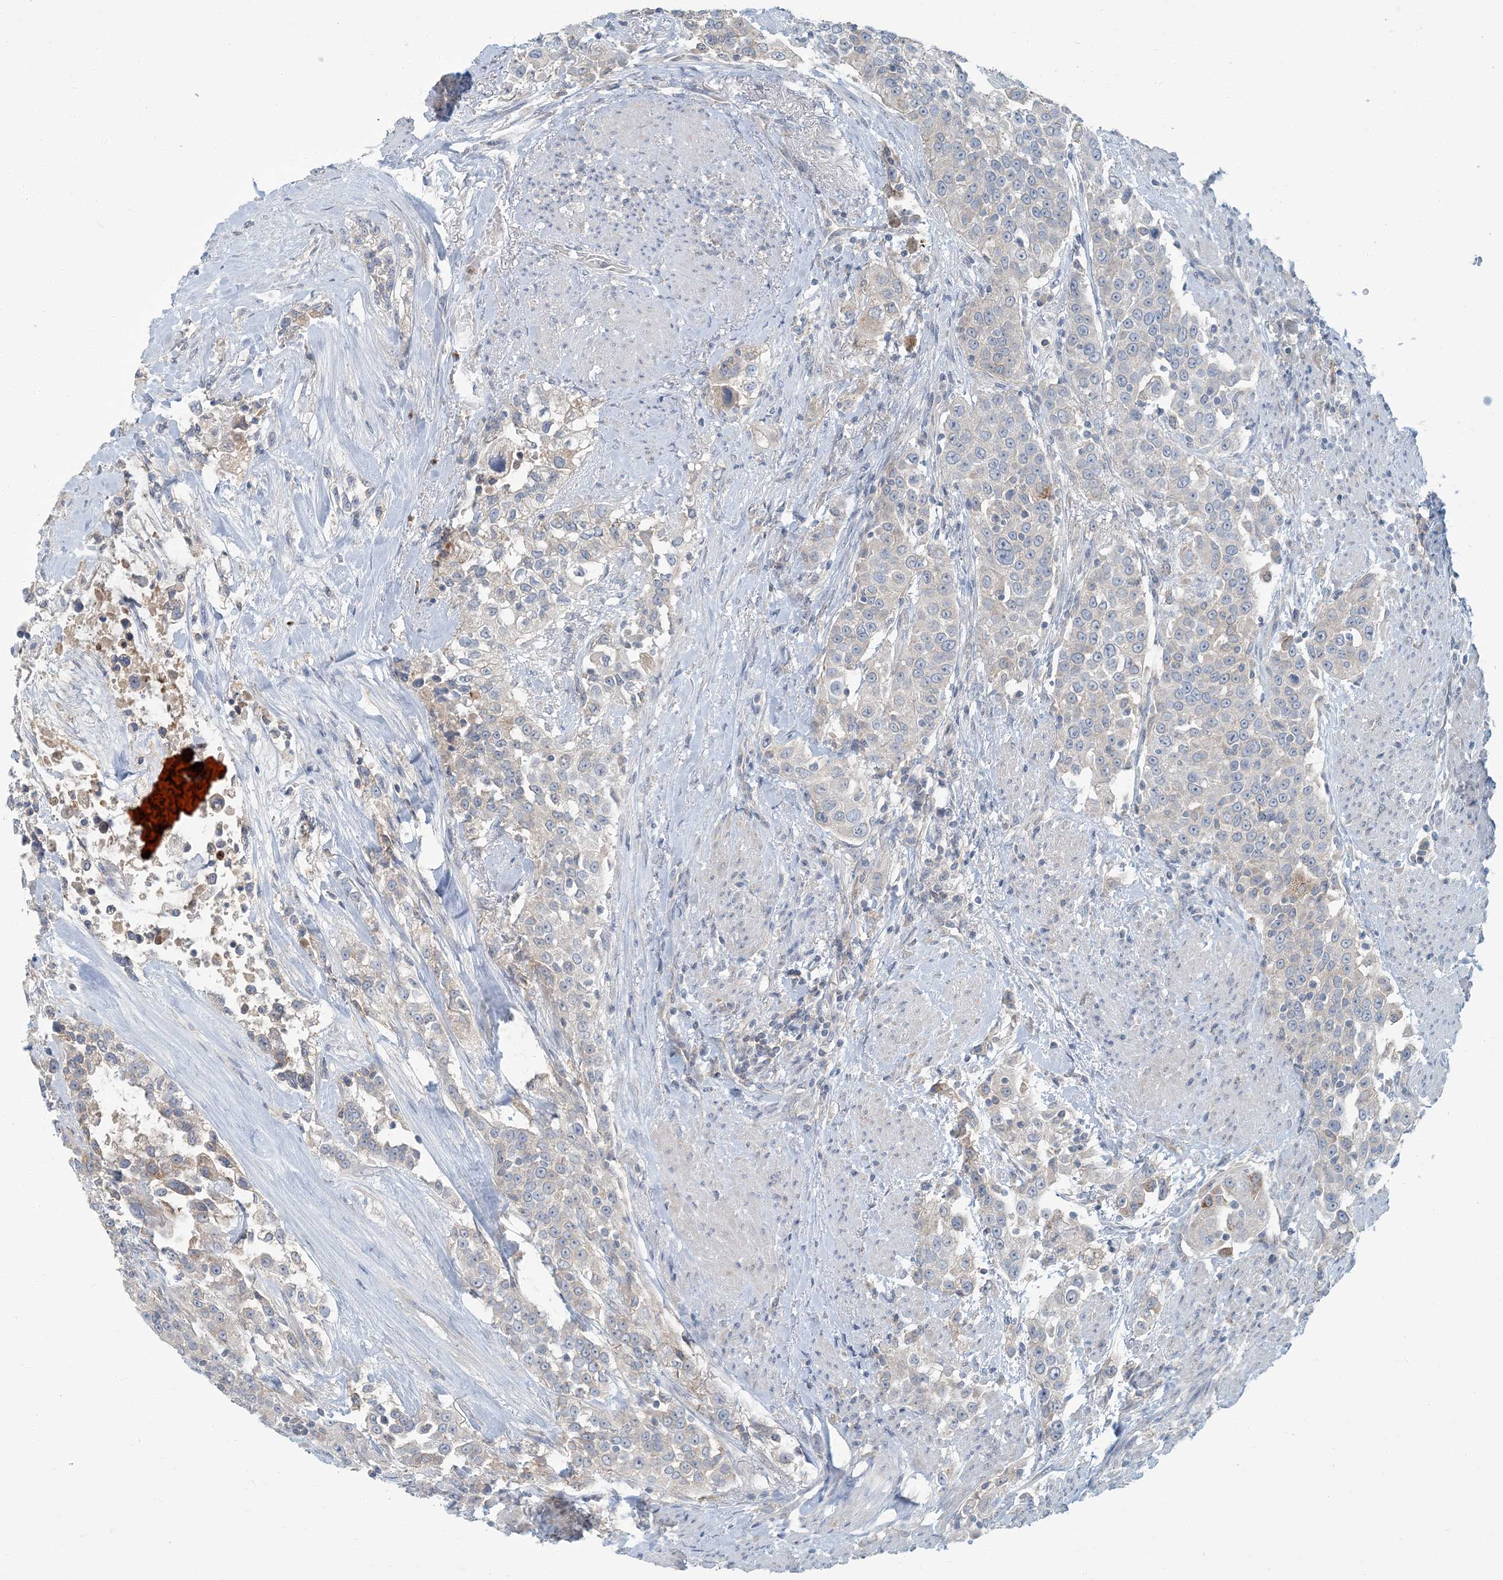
{"staining": {"intensity": "negative", "quantity": "none", "location": "none"}, "tissue": "urothelial cancer", "cell_type": "Tumor cells", "image_type": "cancer", "snomed": [{"axis": "morphology", "description": "Urothelial carcinoma, High grade"}, {"axis": "topography", "description": "Urinary bladder"}], "caption": "Urothelial cancer was stained to show a protein in brown. There is no significant expression in tumor cells. Nuclei are stained in blue.", "gene": "EPHA4", "patient": {"sex": "female", "age": 80}}